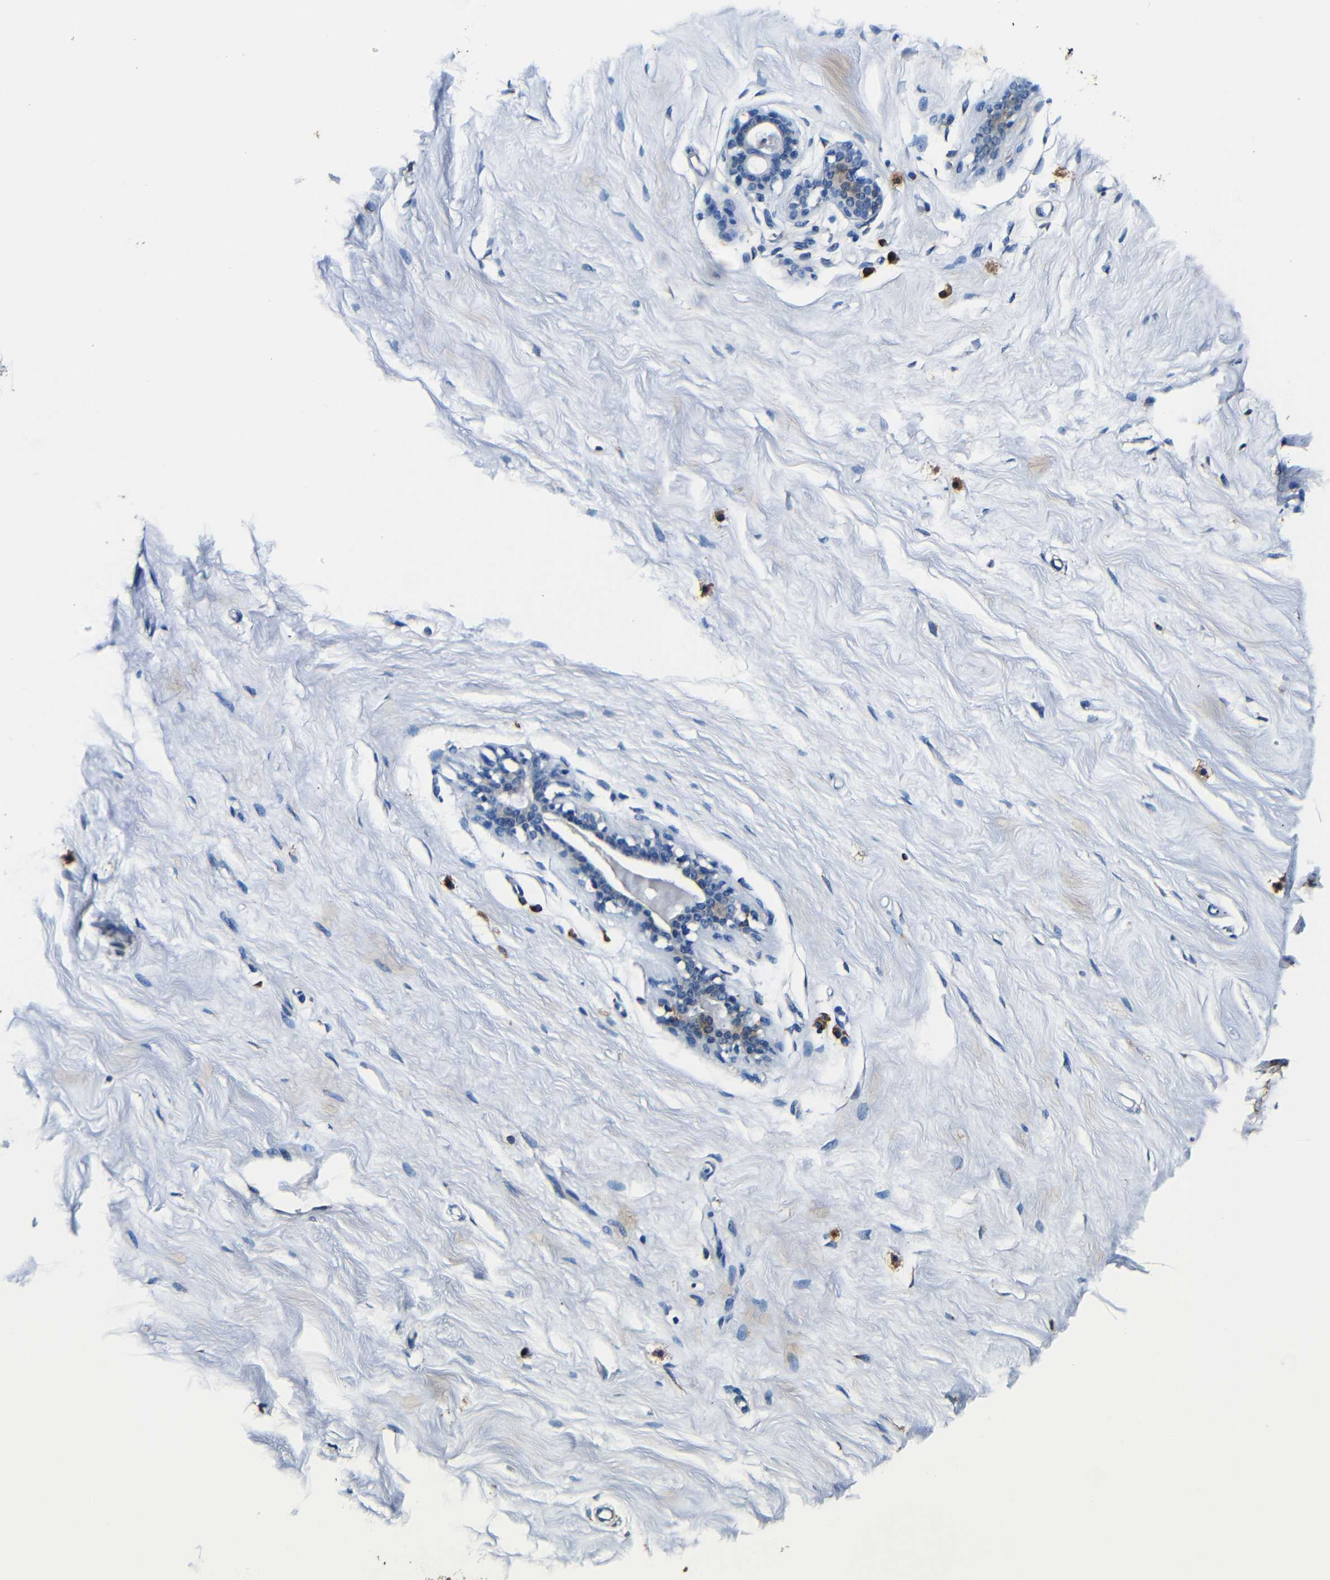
{"staining": {"intensity": "negative", "quantity": "none", "location": "none"}, "tissue": "breast", "cell_type": "Adipocytes", "image_type": "normal", "snomed": [{"axis": "morphology", "description": "Normal tissue, NOS"}, {"axis": "topography", "description": "Breast"}], "caption": "The IHC histopathology image has no significant staining in adipocytes of breast.", "gene": "RRBP1", "patient": {"sex": "female", "age": 23}}